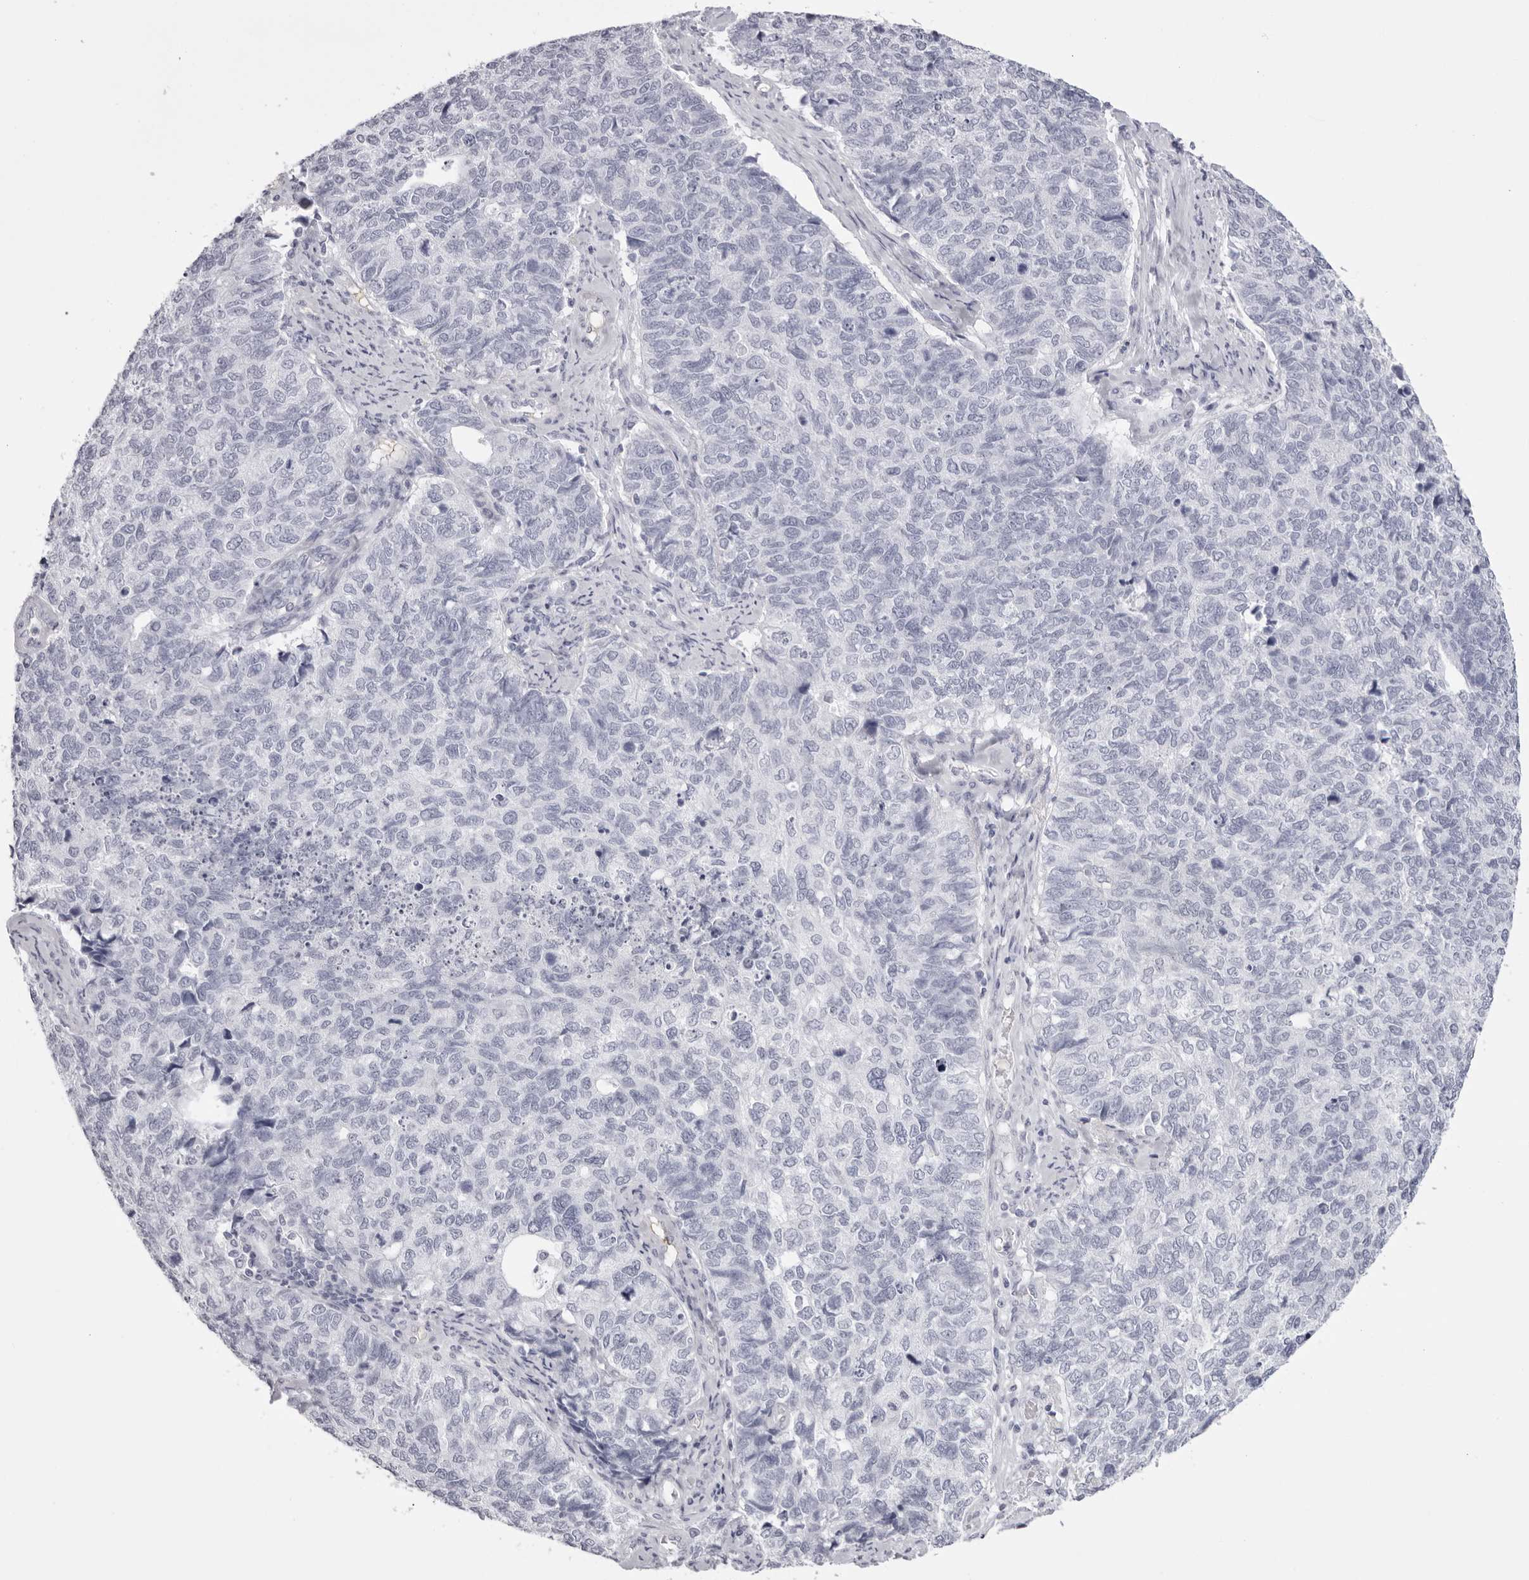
{"staining": {"intensity": "negative", "quantity": "none", "location": "none"}, "tissue": "cervical cancer", "cell_type": "Tumor cells", "image_type": "cancer", "snomed": [{"axis": "morphology", "description": "Squamous cell carcinoma, NOS"}, {"axis": "topography", "description": "Cervix"}], "caption": "IHC photomicrograph of human cervical squamous cell carcinoma stained for a protein (brown), which displays no positivity in tumor cells. (DAB (3,3'-diaminobenzidine) IHC visualized using brightfield microscopy, high magnification).", "gene": "SPTA1", "patient": {"sex": "female", "age": 63}}